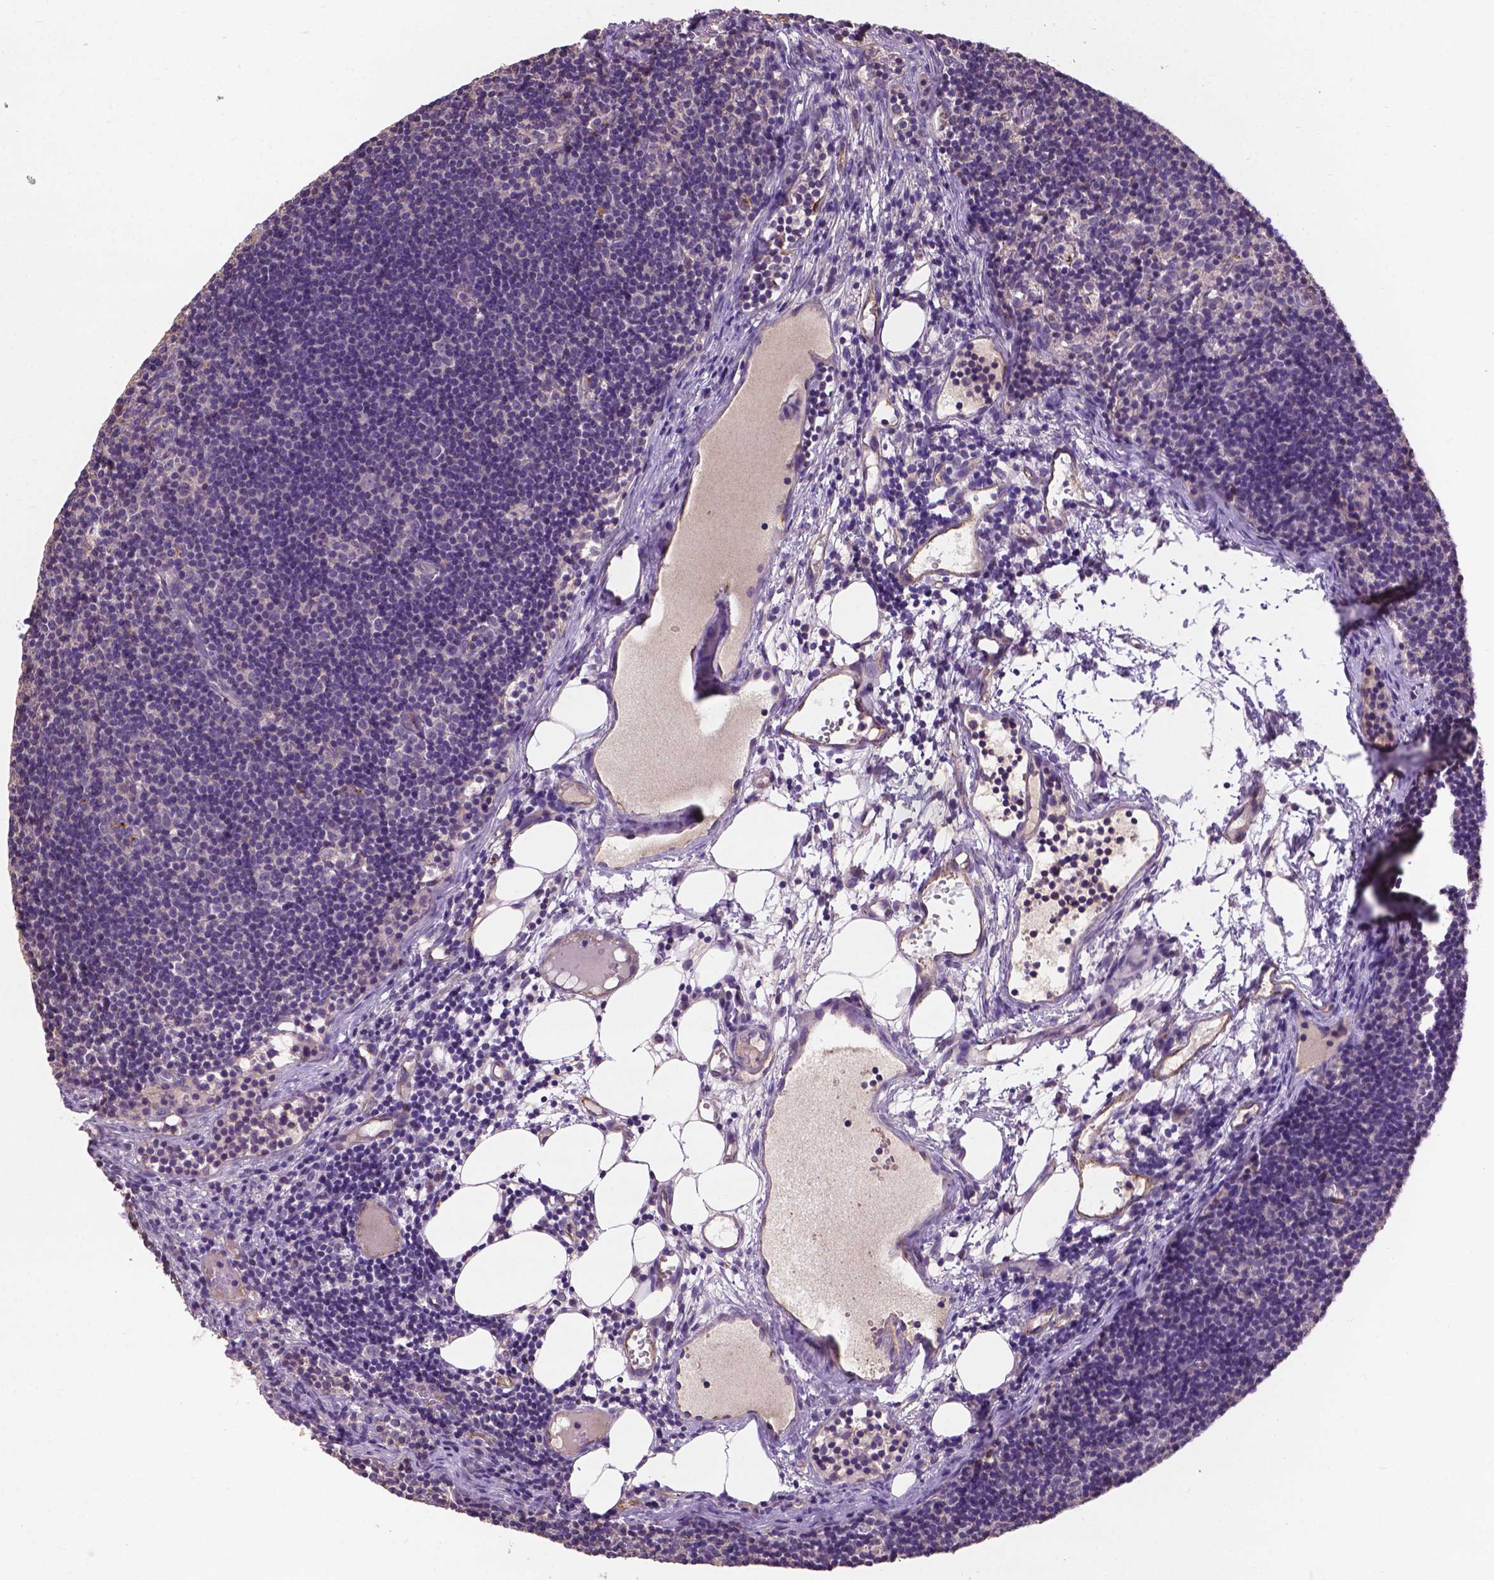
{"staining": {"intensity": "negative", "quantity": "none", "location": "none"}, "tissue": "lymph node", "cell_type": "Germinal center cells", "image_type": "normal", "snomed": [{"axis": "morphology", "description": "Normal tissue, NOS"}, {"axis": "topography", "description": "Lymph node"}], "caption": "High power microscopy micrograph of an IHC histopathology image of benign lymph node, revealing no significant positivity in germinal center cells. The staining is performed using DAB brown chromogen with nuclei counter-stained in using hematoxylin.", "gene": "ZNF337", "patient": {"sex": "female", "age": 41}}